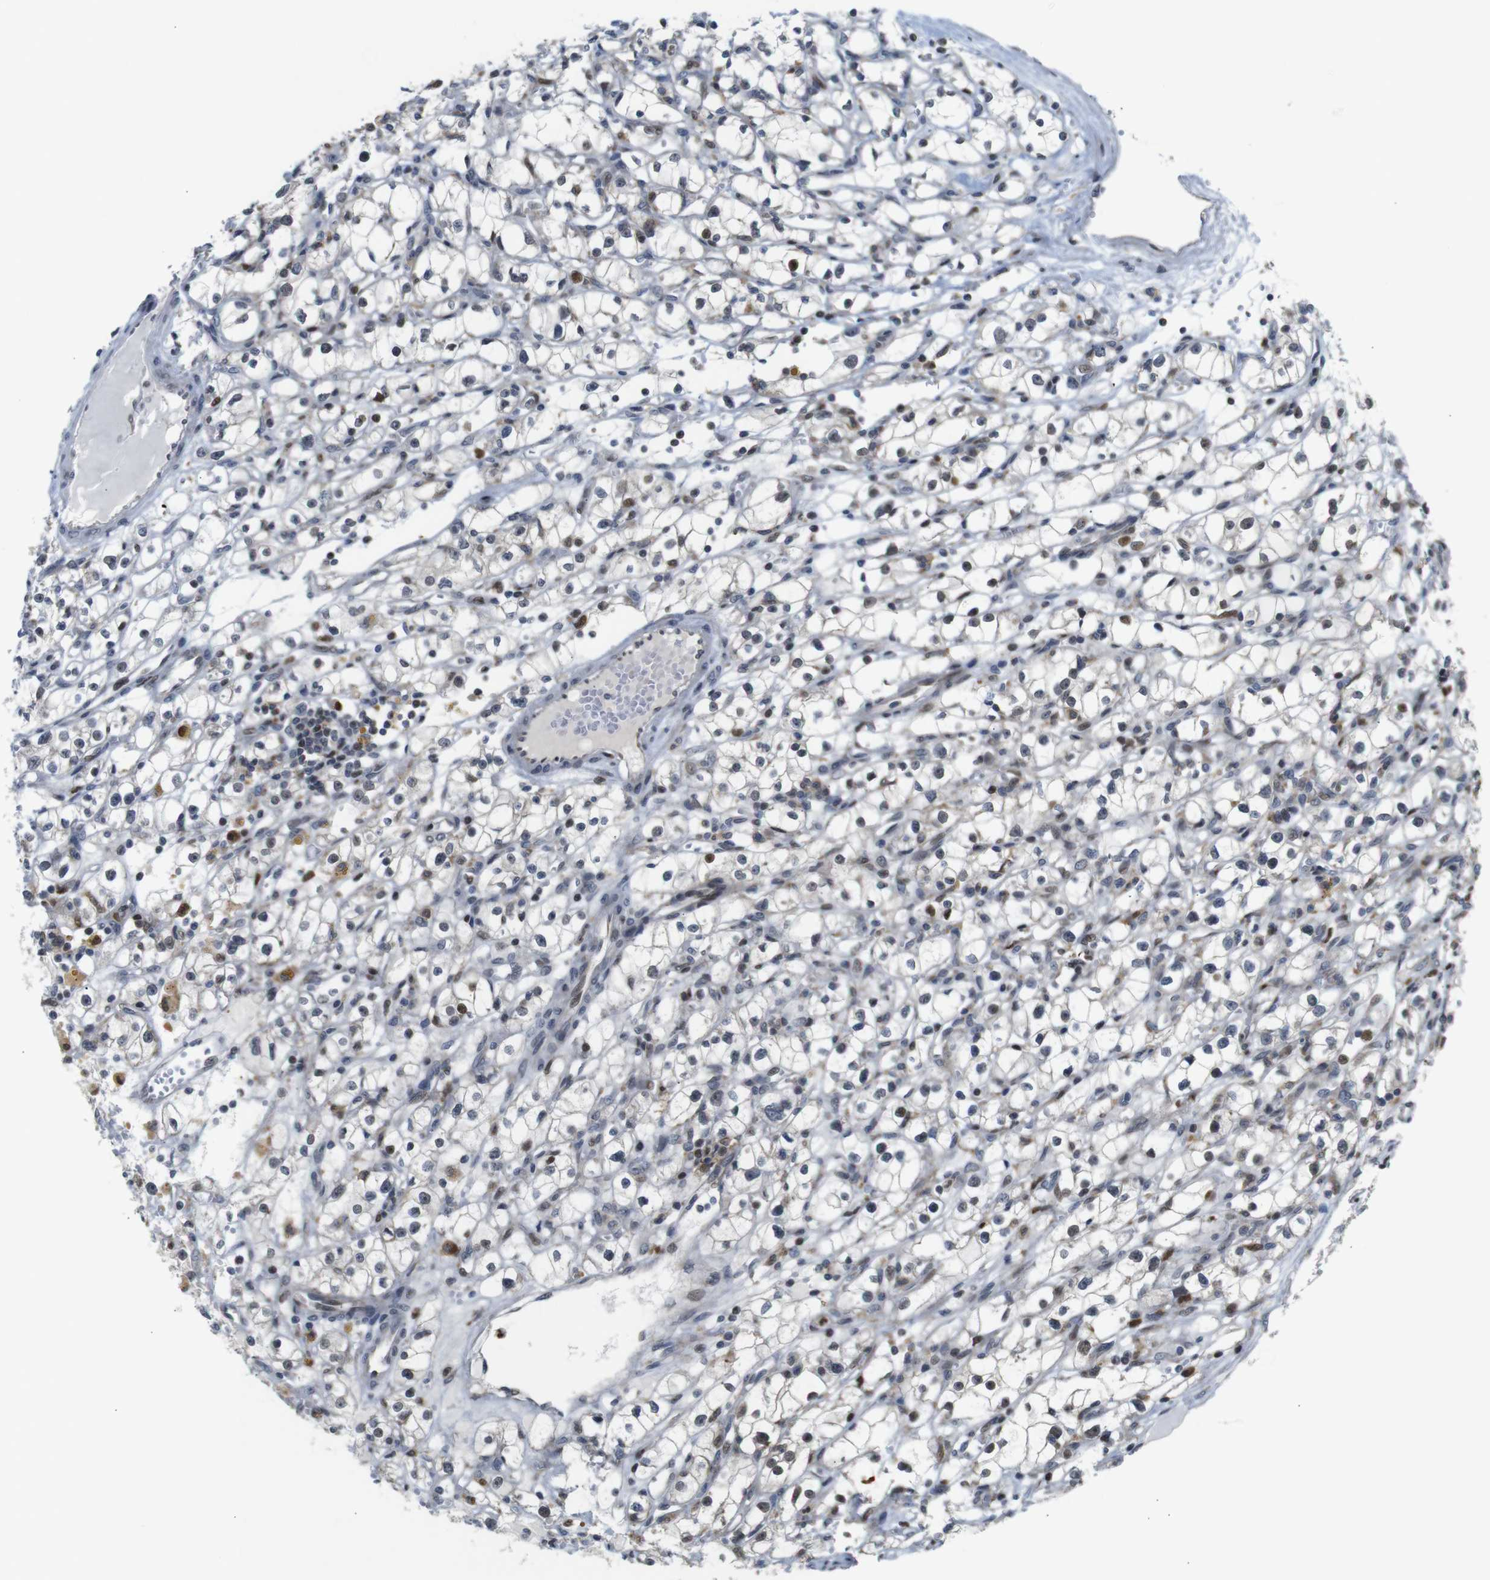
{"staining": {"intensity": "negative", "quantity": "none", "location": "none"}, "tissue": "renal cancer", "cell_type": "Tumor cells", "image_type": "cancer", "snomed": [{"axis": "morphology", "description": "Adenocarcinoma, NOS"}, {"axis": "topography", "description": "Kidney"}], "caption": "Photomicrograph shows no significant protein staining in tumor cells of adenocarcinoma (renal).", "gene": "PTPN1", "patient": {"sex": "male", "age": 56}}